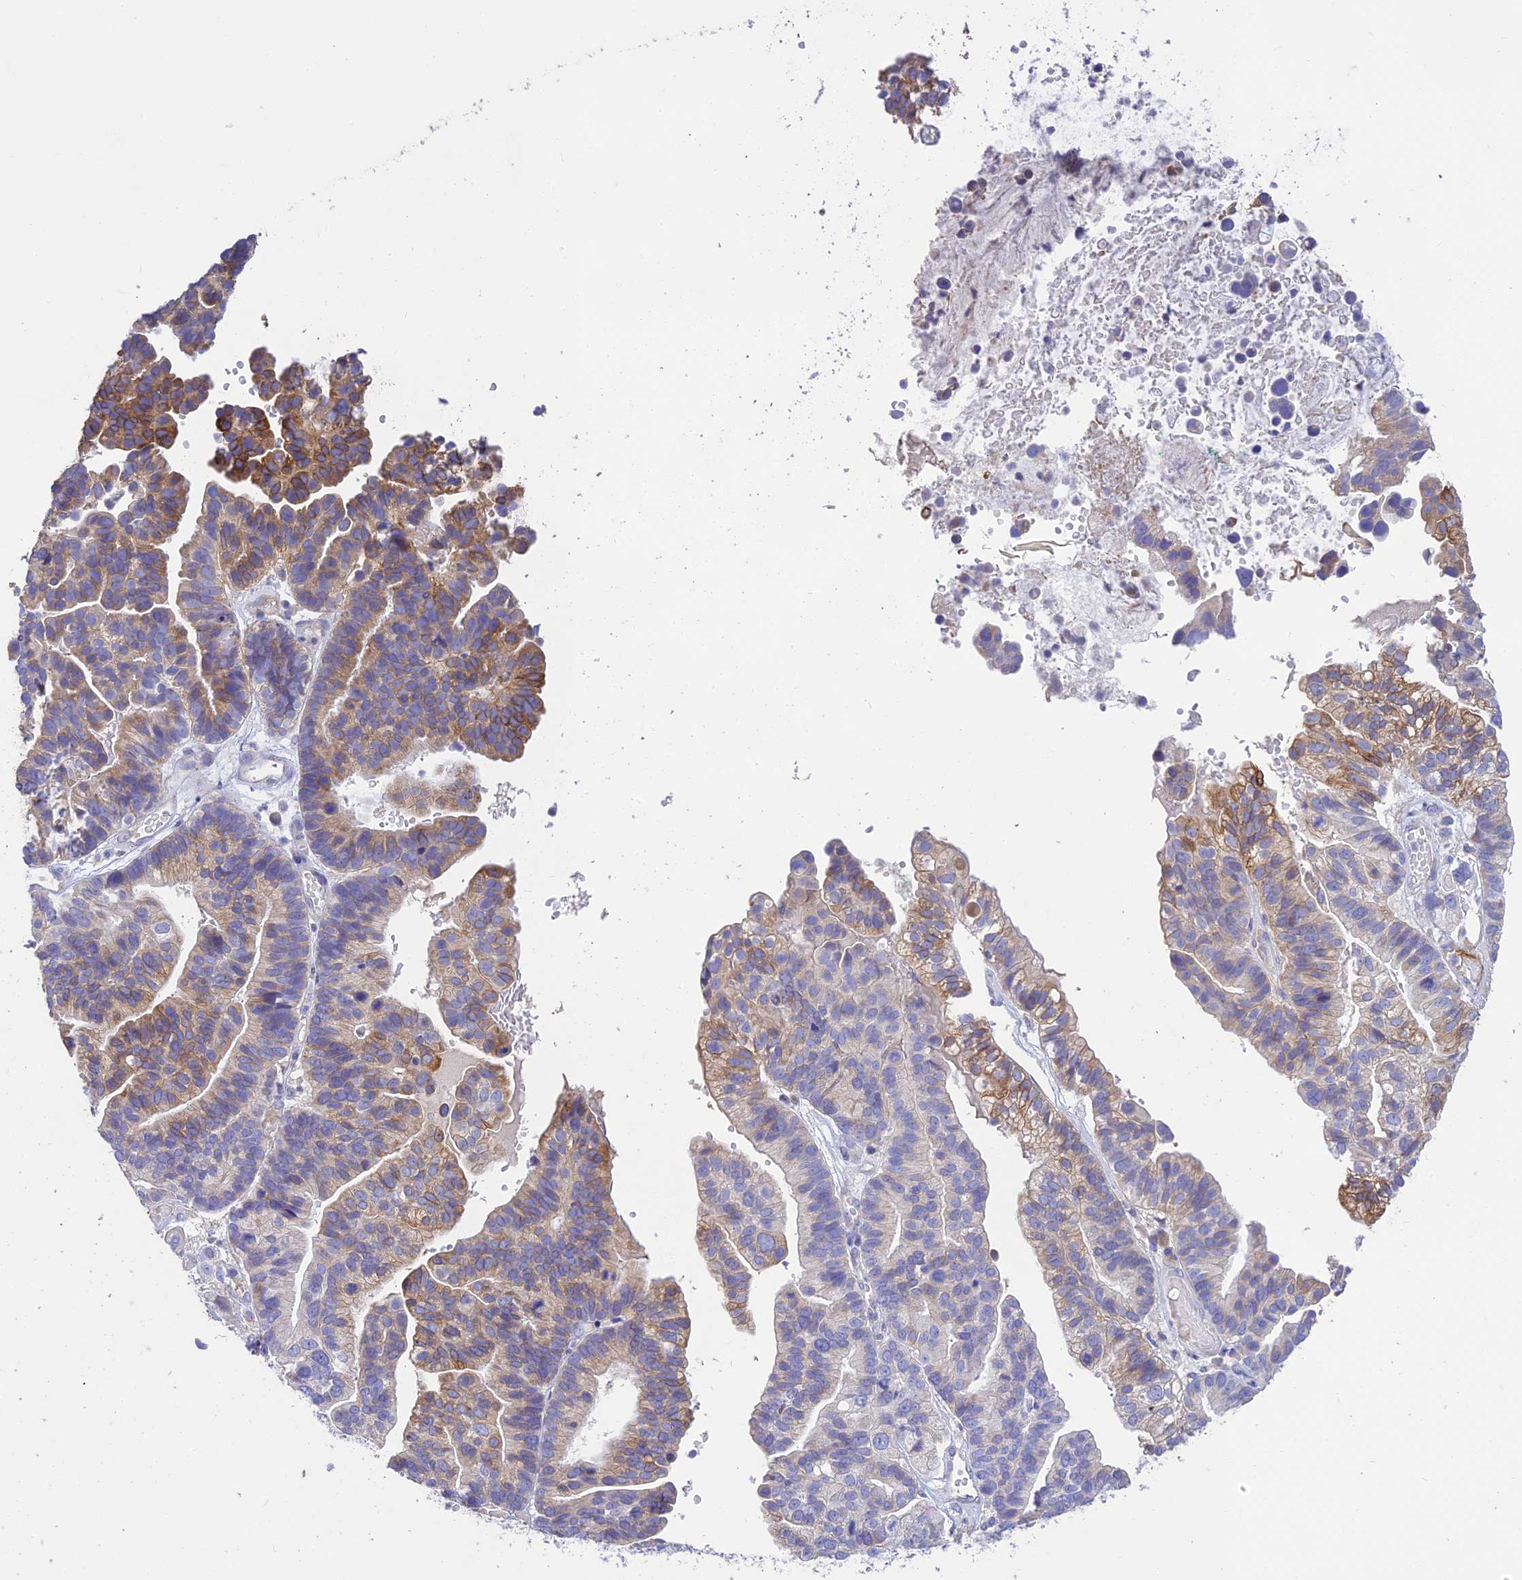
{"staining": {"intensity": "moderate", "quantity": "25%-75%", "location": "cytoplasmic/membranous"}, "tissue": "ovarian cancer", "cell_type": "Tumor cells", "image_type": "cancer", "snomed": [{"axis": "morphology", "description": "Cystadenocarcinoma, serous, NOS"}, {"axis": "topography", "description": "Ovary"}], "caption": "An immunohistochemistry (IHC) image of tumor tissue is shown. Protein staining in brown highlights moderate cytoplasmic/membranous positivity in serous cystadenocarcinoma (ovarian) within tumor cells.", "gene": "HSD17B2", "patient": {"sex": "female", "age": 56}}